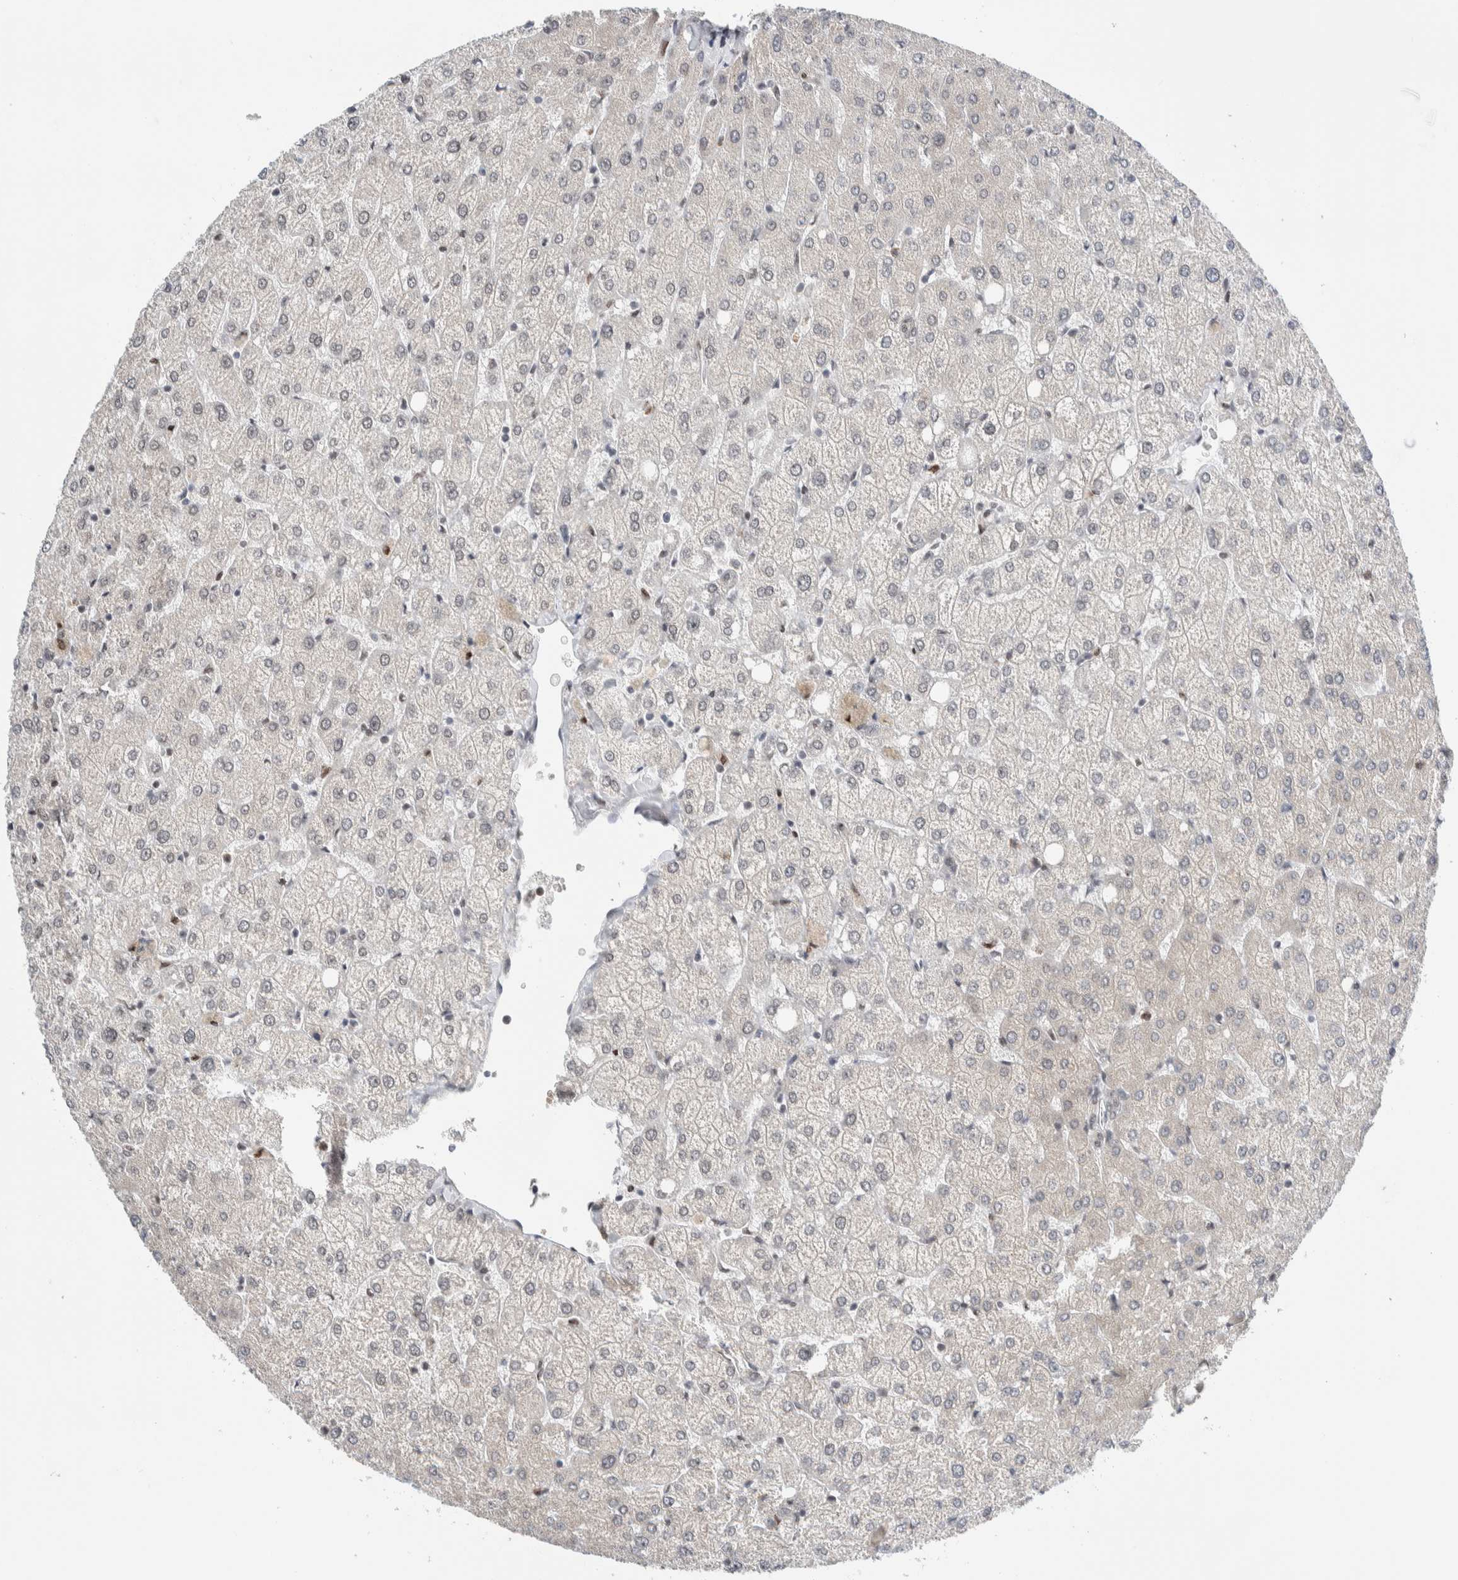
{"staining": {"intensity": "negative", "quantity": "none", "location": "none"}, "tissue": "liver", "cell_type": "Cholangiocytes", "image_type": "normal", "snomed": [{"axis": "morphology", "description": "Normal tissue, NOS"}, {"axis": "topography", "description": "Liver"}], "caption": "The histopathology image demonstrates no significant staining in cholangiocytes of liver.", "gene": "NEUROD1", "patient": {"sex": "female", "age": 54}}